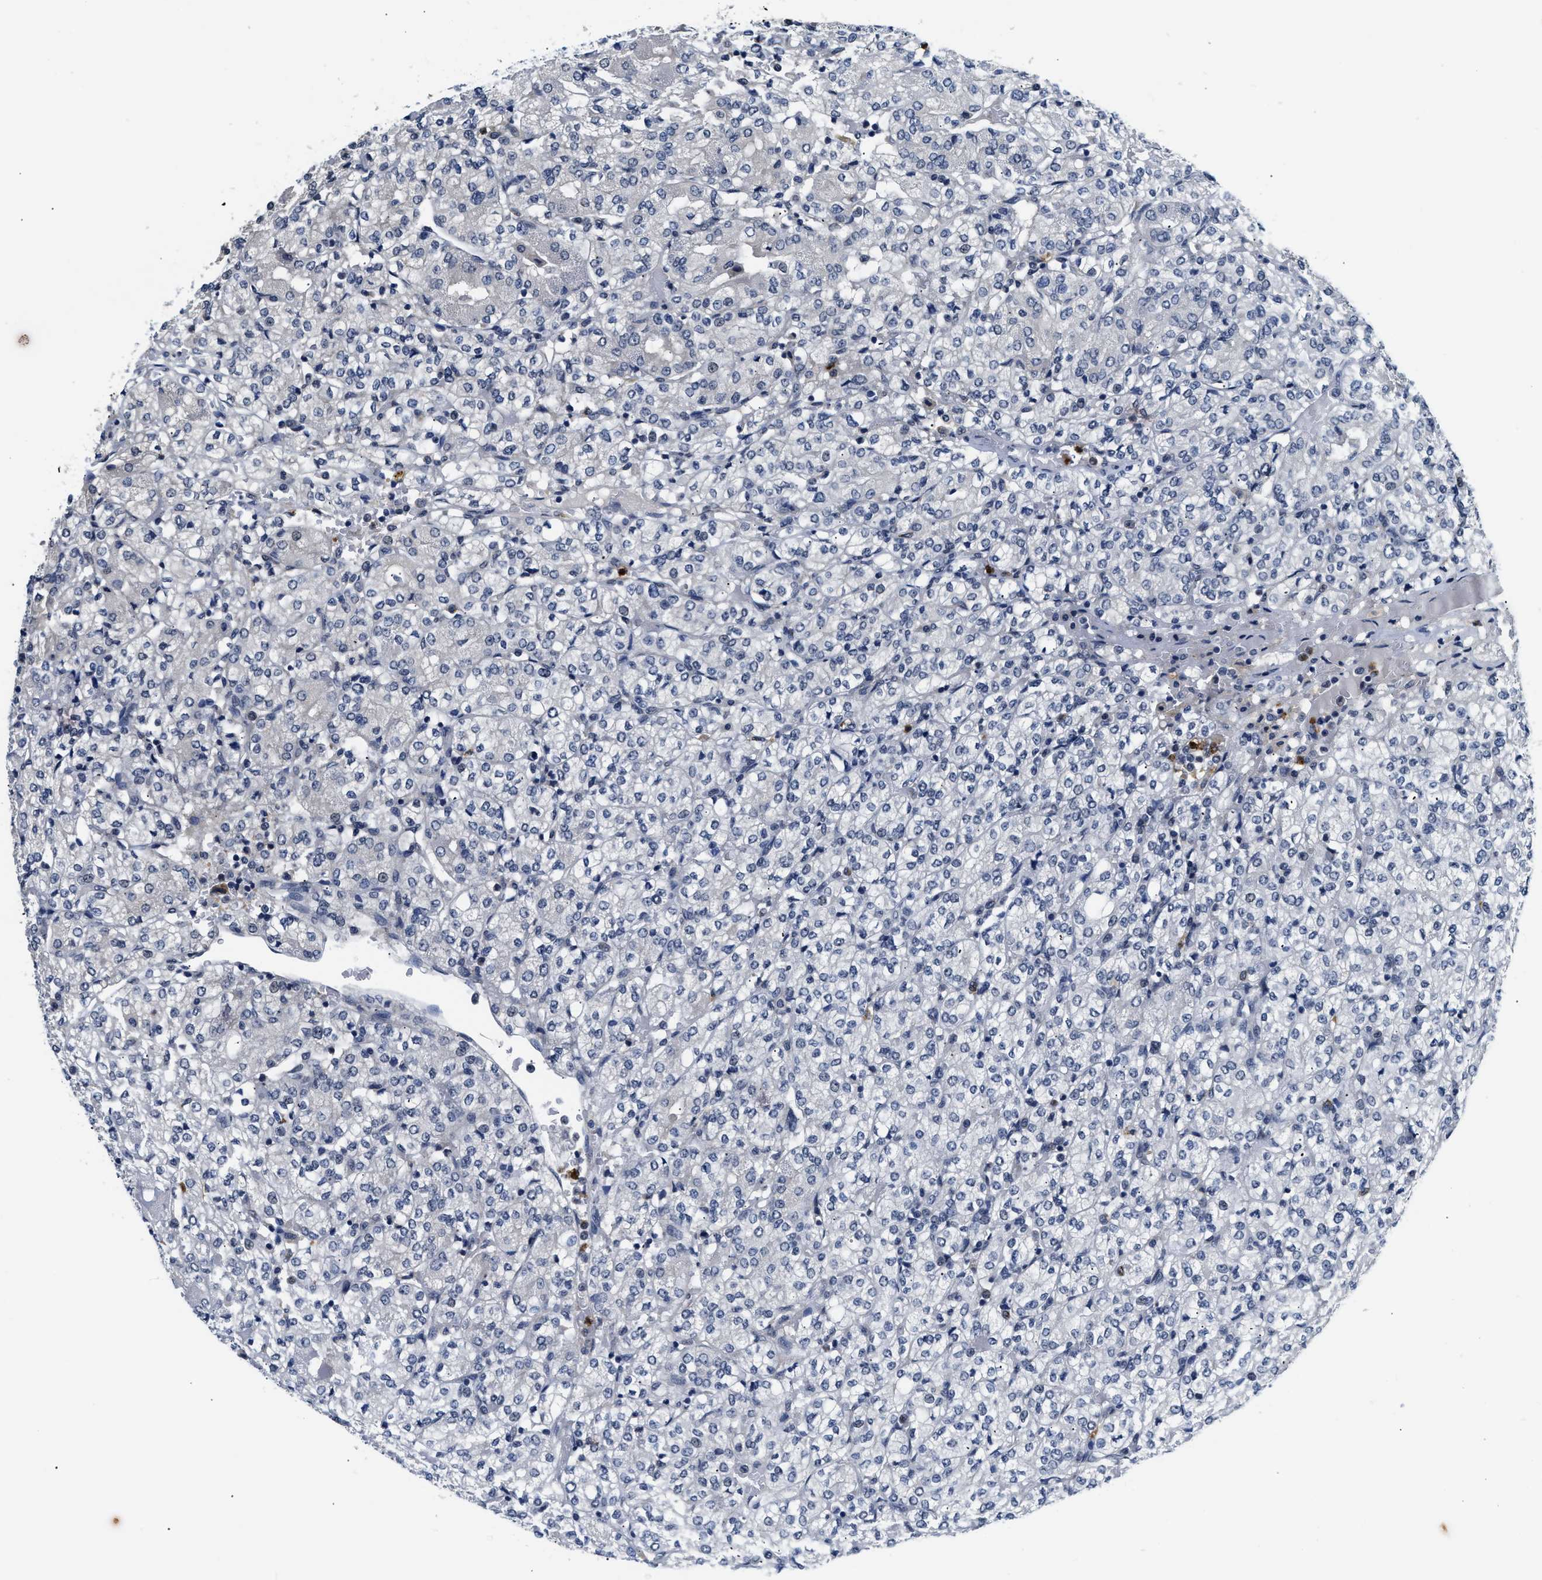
{"staining": {"intensity": "negative", "quantity": "none", "location": "none"}, "tissue": "renal cancer", "cell_type": "Tumor cells", "image_type": "cancer", "snomed": [{"axis": "morphology", "description": "Adenocarcinoma, NOS"}, {"axis": "topography", "description": "Kidney"}], "caption": "DAB (3,3'-diaminobenzidine) immunohistochemical staining of human renal cancer demonstrates no significant positivity in tumor cells.", "gene": "SMAD4", "patient": {"sex": "male", "age": 77}}